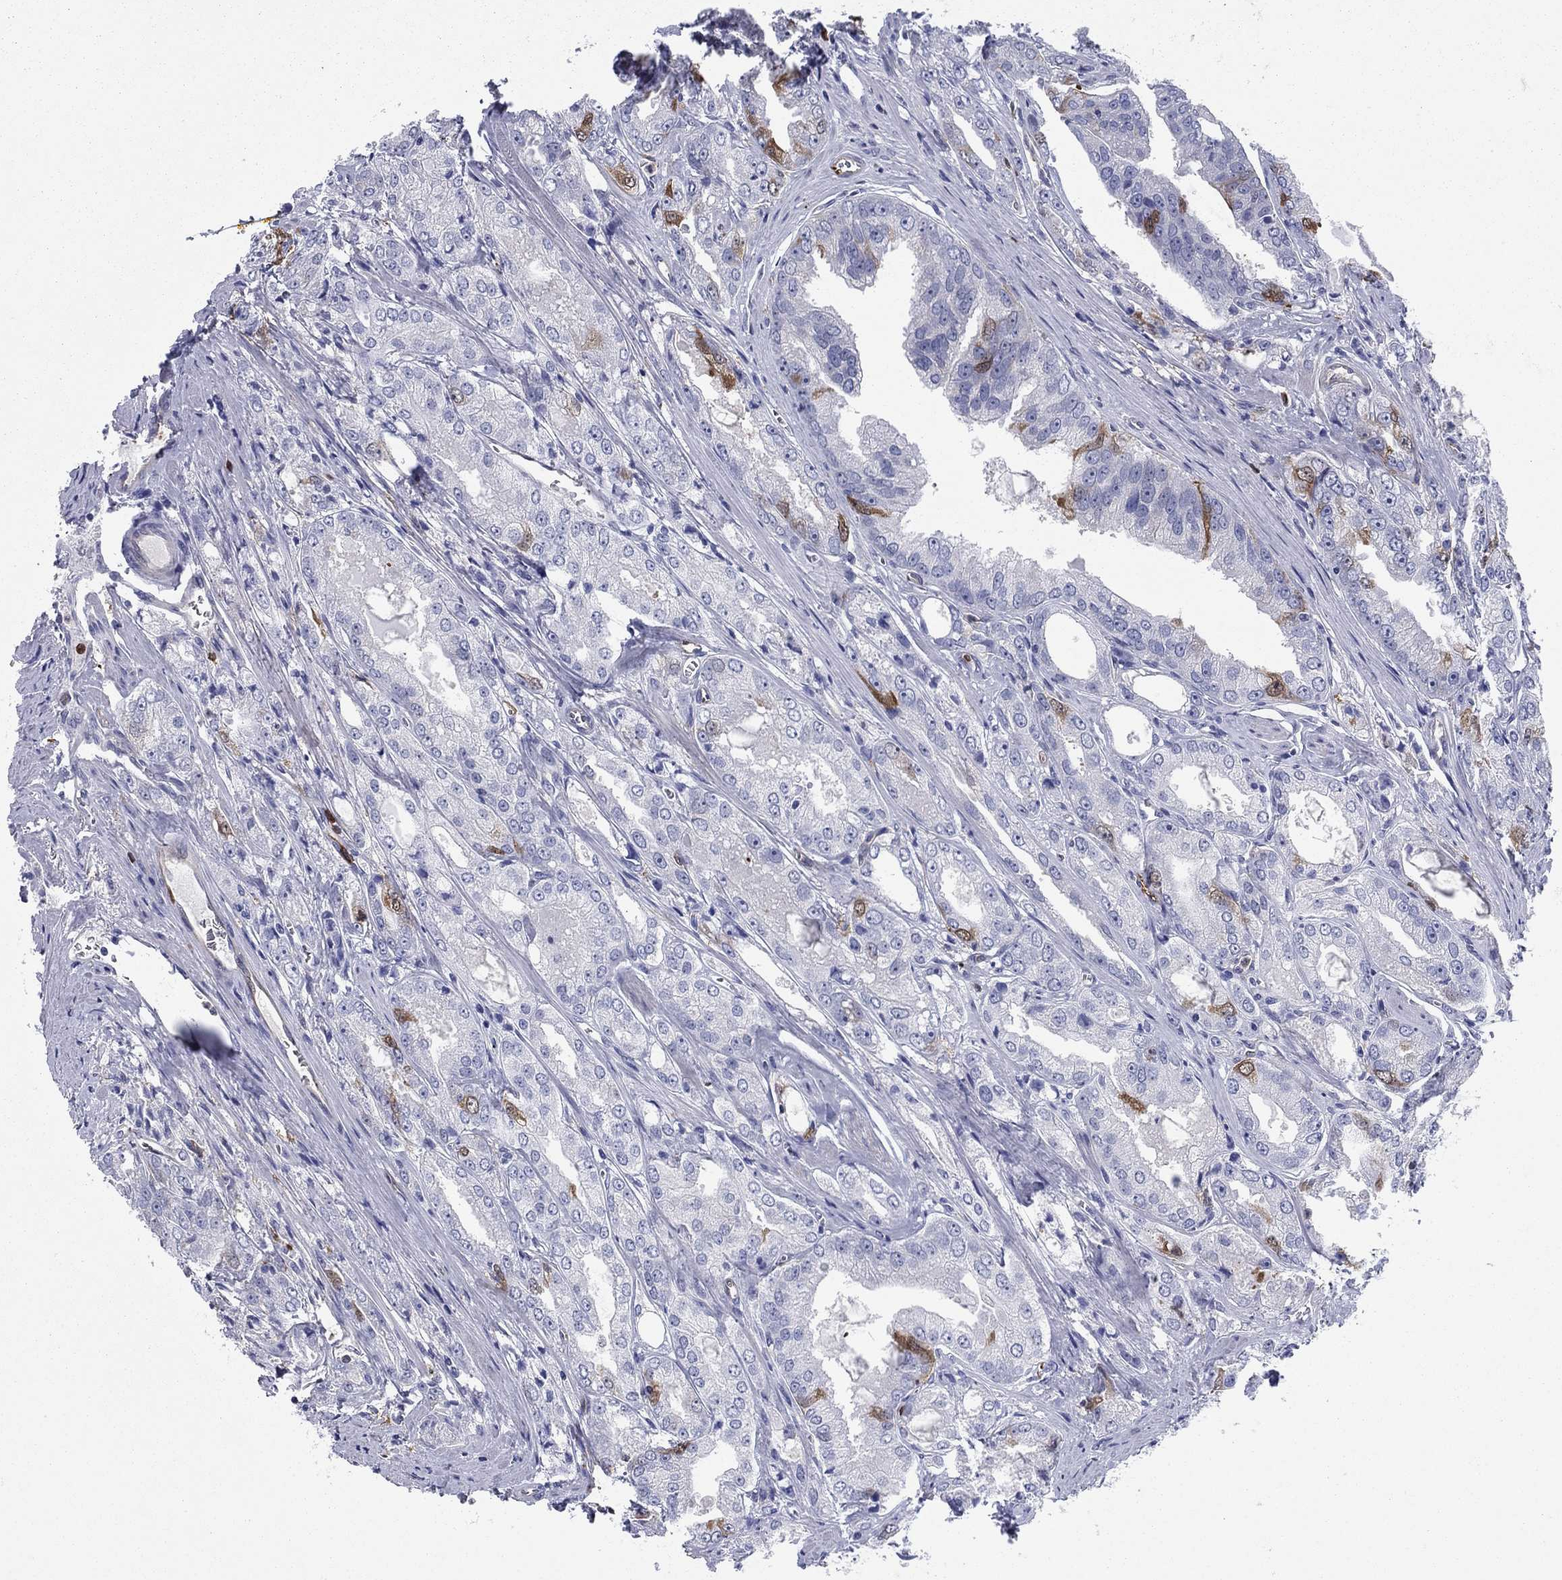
{"staining": {"intensity": "negative", "quantity": "none", "location": "none"}, "tissue": "prostate cancer", "cell_type": "Tumor cells", "image_type": "cancer", "snomed": [{"axis": "morphology", "description": "Adenocarcinoma, NOS"}, {"axis": "morphology", "description": "Adenocarcinoma, High grade"}, {"axis": "topography", "description": "Prostate"}], "caption": "Tumor cells are negative for brown protein staining in prostate cancer. The staining is performed using DAB brown chromogen with nuclei counter-stained in using hematoxylin.", "gene": "STMN1", "patient": {"sex": "male", "age": 70}}